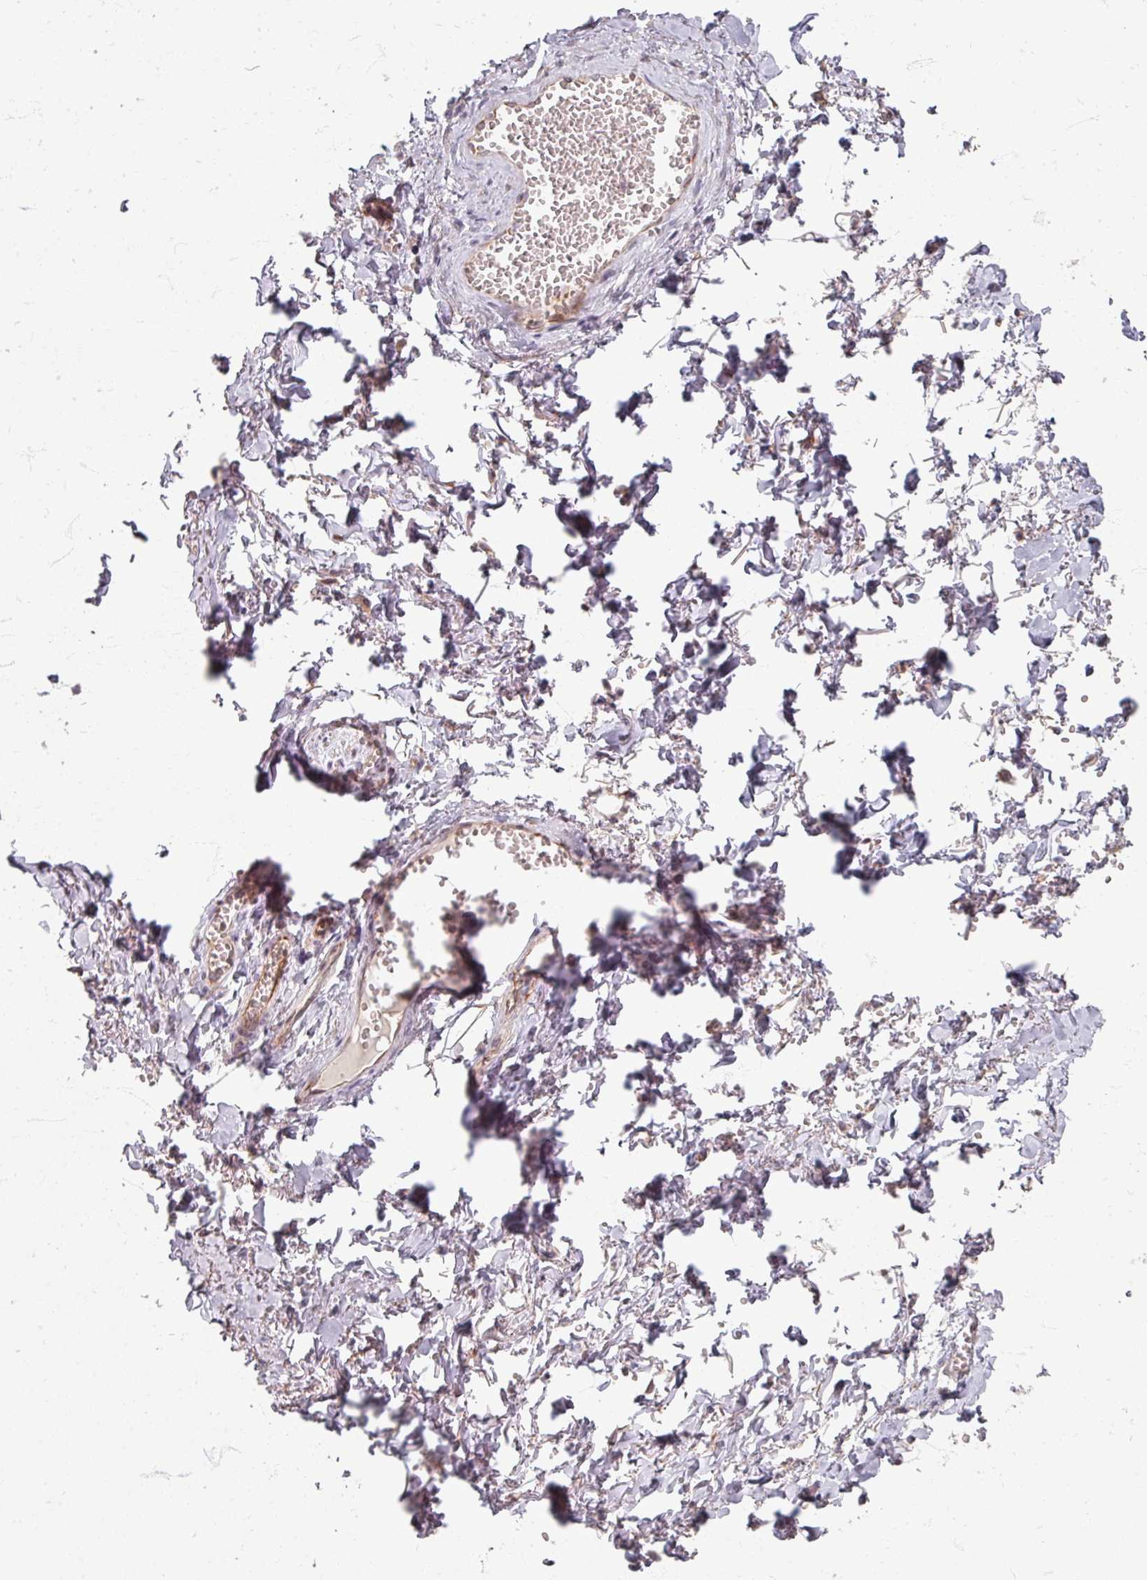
{"staining": {"intensity": "weak", "quantity": "25%-75%", "location": "cytoplasmic/membranous"}, "tissue": "adipose tissue", "cell_type": "Adipocytes", "image_type": "normal", "snomed": [{"axis": "morphology", "description": "Normal tissue, NOS"}, {"axis": "topography", "description": "Vulva"}, {"axis": "topography", "description": "Vagina"}, {"axis": "topography", "description": "Peripheral nerve tissue"}], "caption": "The image shows a brown stain indicating the presence of a protein in the cytoplasmic/membranous of adipocytes in adipose tissue.", "gene": "STAM", "patient": {"sex": "female", "age": 66}}